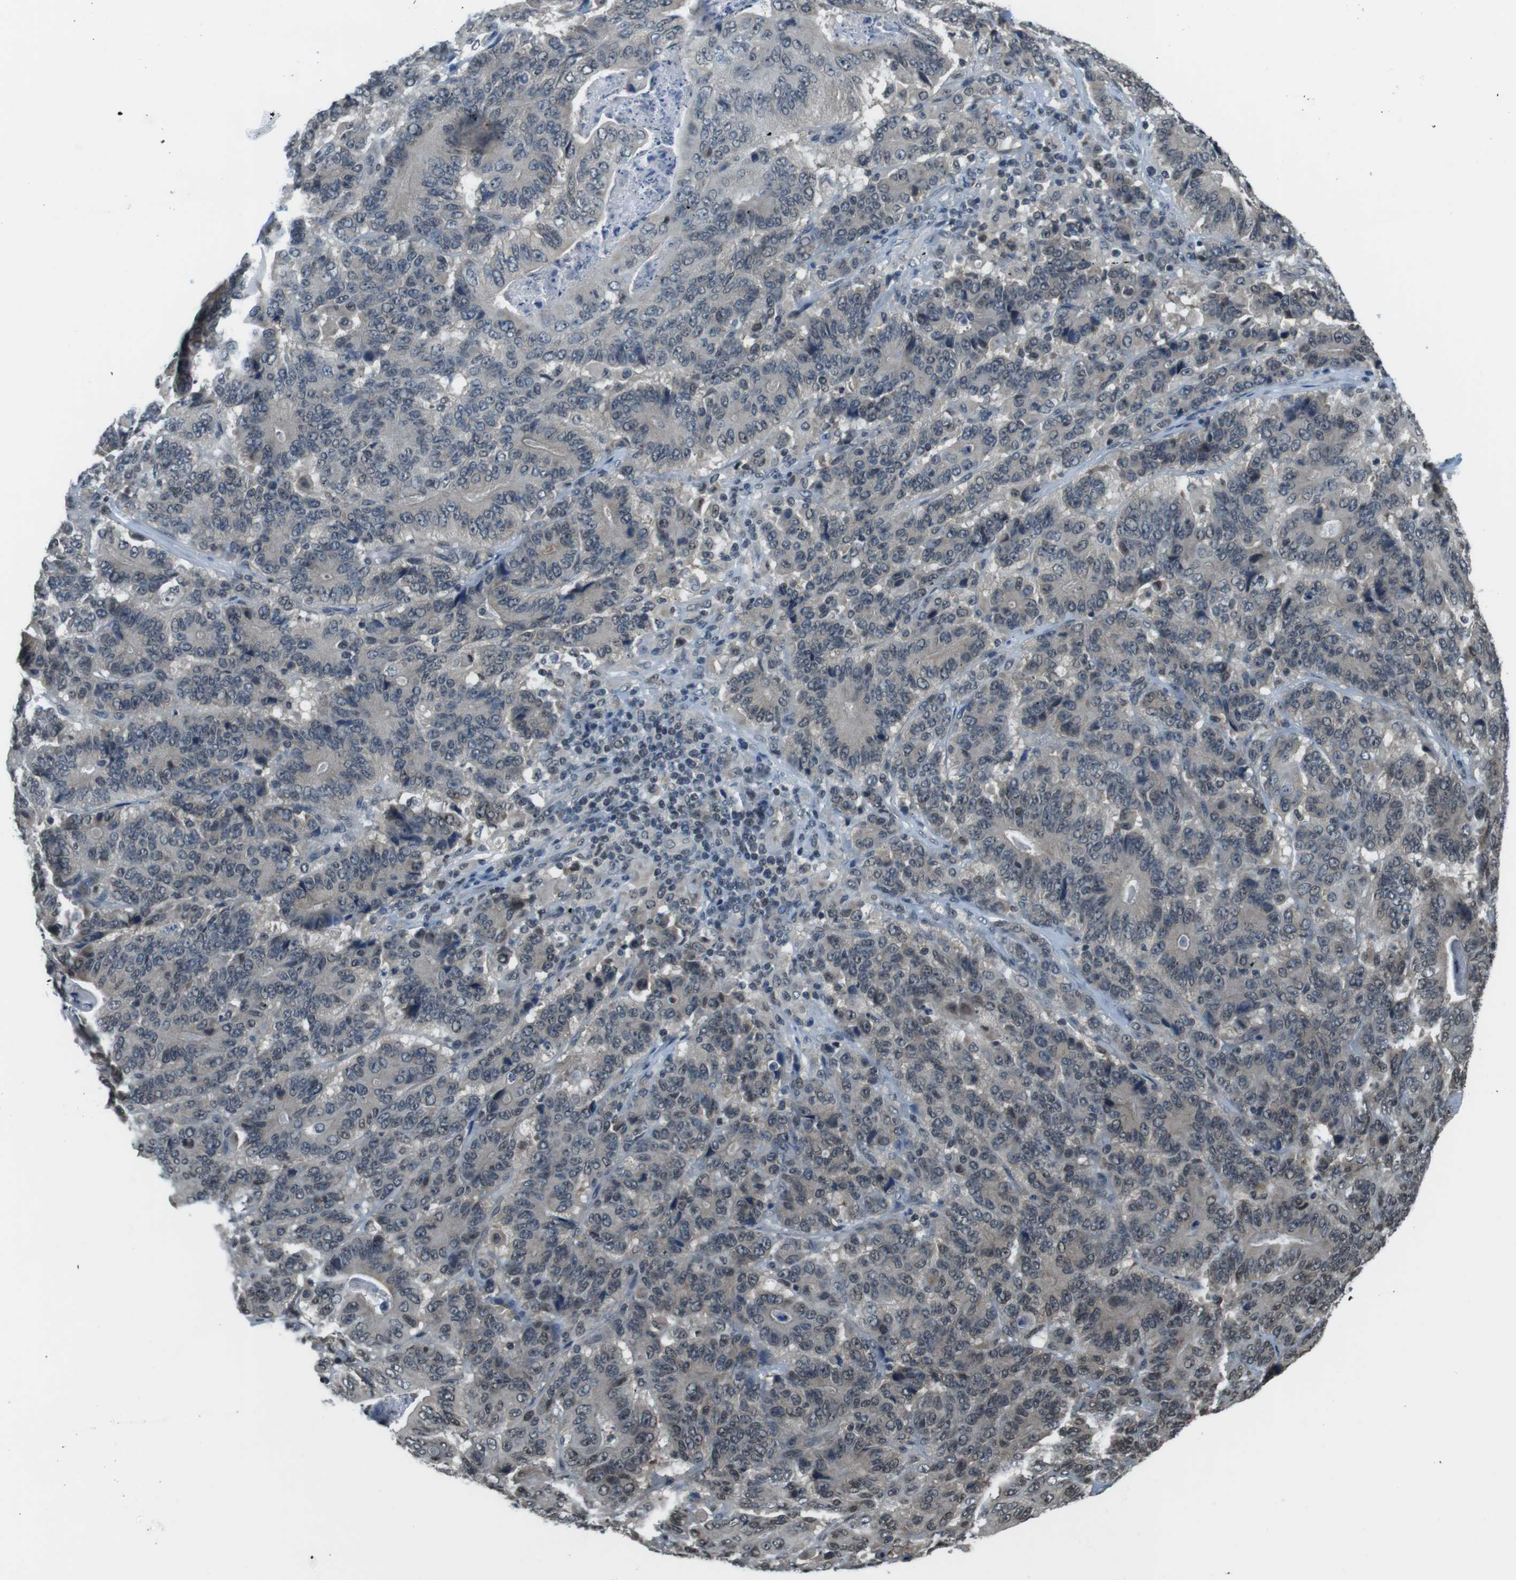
{"staining": {"intensity": "weak", "quantity": "25%-75%", "location": "cytoplasmic/membranous,nuclear"}, "tissue": "stomach cancer", "cell_type": "Tumor cells", "image_type": "cancer", "snomed": [{"axis": "morphology", "description": "Adenocarcinoma, NOS"}, {"axis": "topography", "description": "Stomach"}], "caption": "An immunohistochemistry (IHC) photomicrograph of neoplastic tissue is shown. Protein staining in brown labels weak cytoplasmic/membranous and nuclear positivity in stomach adenocarcinoma within tumor cells. Immunohistochemistry stains the protein in brown and the nuclei are stained blue.", "gene": "NEK4", "patient": {"sex": "female", "age": 73}}